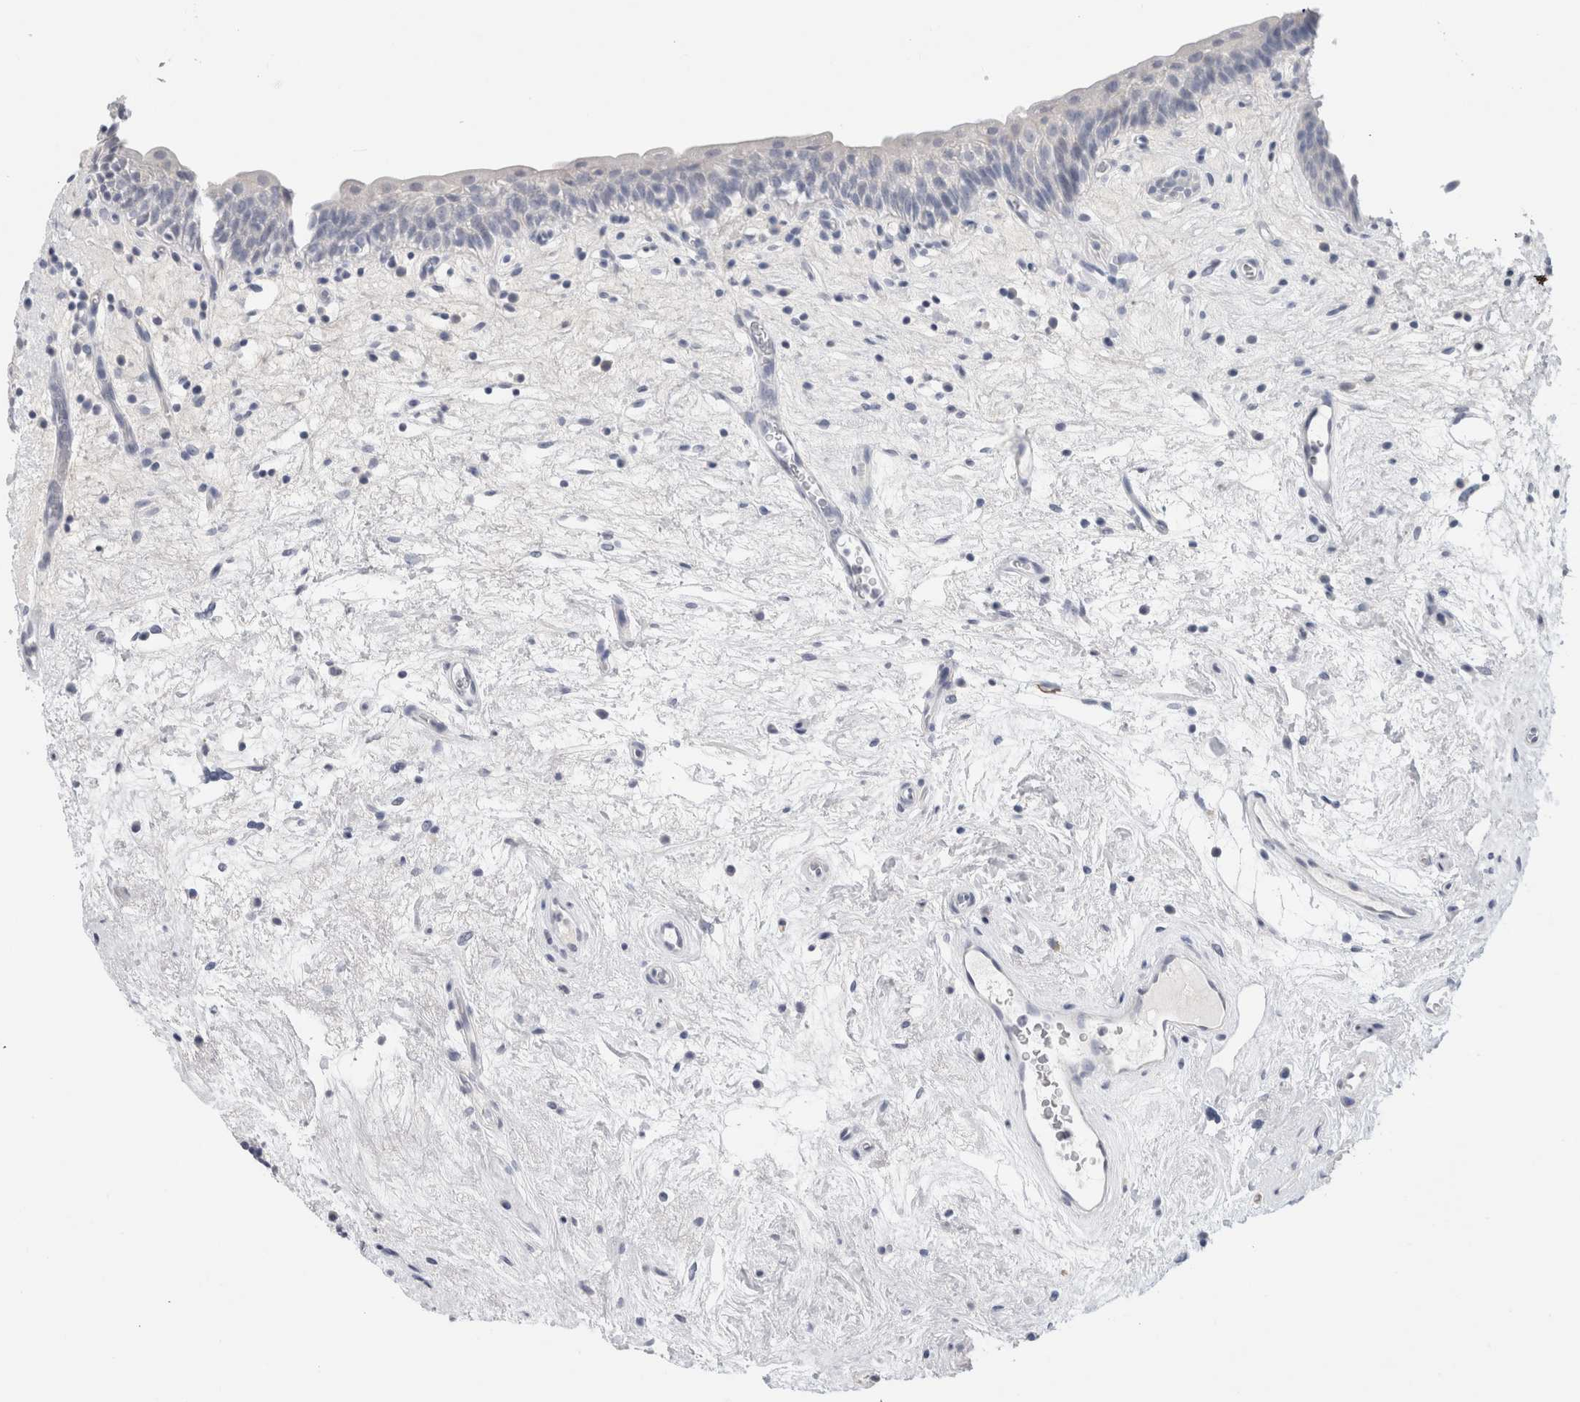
{"staining": {"intensity": "negative", "quantity": "none", "location": "none"}, "tissue": "urinary bladder", "cell_type": "Urothelial cells", "image_type": "normal", "snomed": [{"axis": "morphology", "description": "Normal tissue, NOS"}, {"axis": "topography", "description": "Urinary bladder"}], "caption": "Immunohistochemistry micrograph of benign human urinary bladder stained for a protein (brown), which shows no expression in urothelial cells.", "gene": "BCAN", "patient": {"sex": "male", "age": 83}}